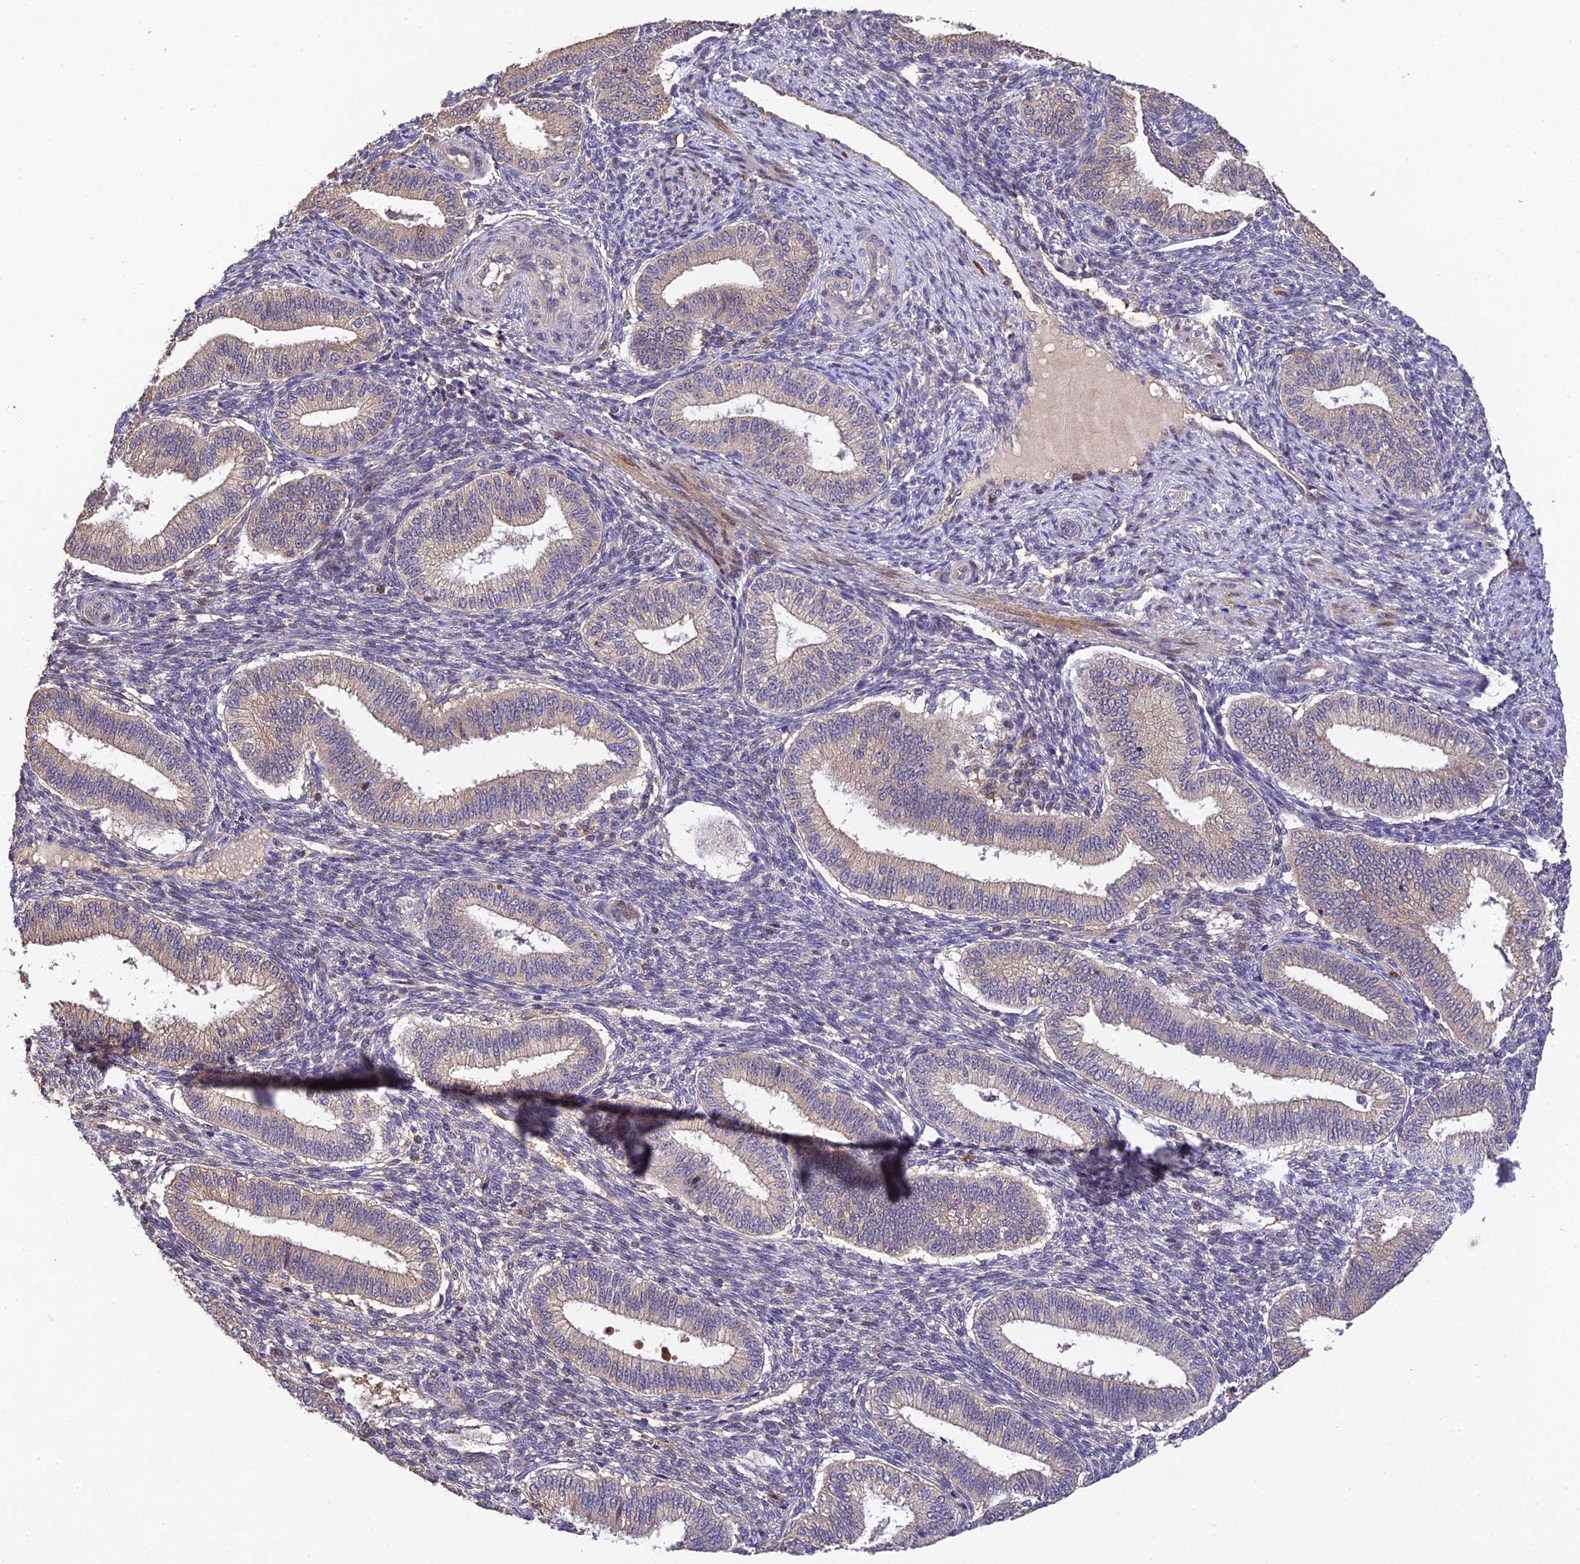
{"staining": {"intensity": "negative", "quantity": "none", "location": "none"}, "tissue": "endometrium", "cell_type": "Cells in endometrial stroma", "image_type": "normal", "snomed": [{"axis": "morphology", "description": "Normal tissue, NOS"}, {"axis": "topography", "description": "Endometrium"}], "caption": "Immunohistochemistry of normal endometrium exhibits no staining in cells in endometrial stroma.", "gene": "DENND5B", "patient": {"sex": "female", "age": 39}}